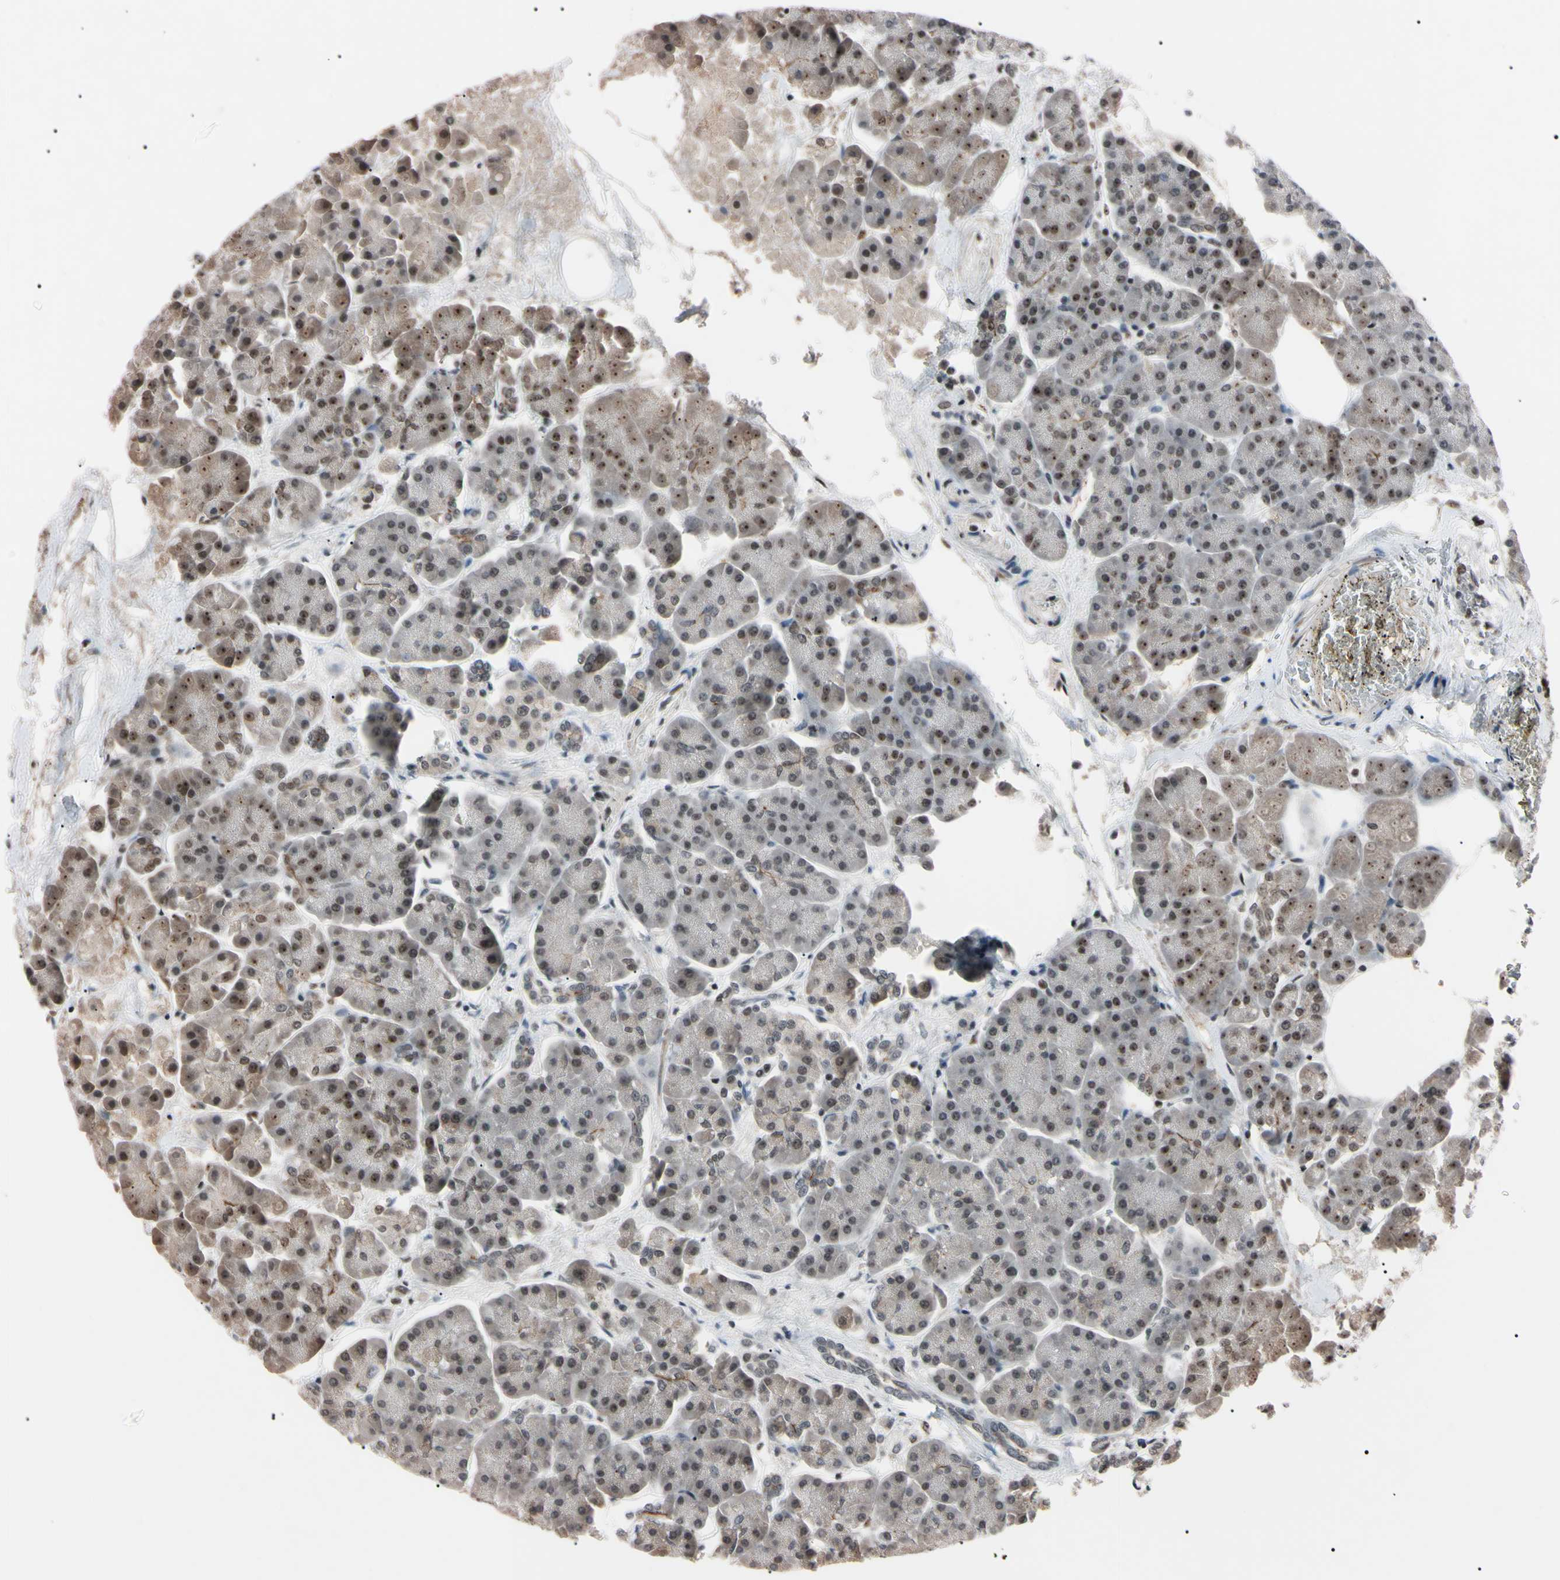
{"staining": {"intensity": "moderate", "quantity": "25%-75%", "location": "nuclear"}, "tissue": "pancreas", "cell_type": "Exocrine glandular cells", "image_type": "normal", "snomed": [{"axis": "morphology", "description": "Normal tissue, NOS"}, {"axis": "topography", "description": "Pancreas"}], "caption": "DAB (3,3'-diaminobenzidine) immunohistochemical staining of unremarkable human pancreas shows moderate nuclear protein positivity in about 25%-75% of exocrine glandular cells.", "gene": "YY1", "patient": {"sex": "female", "age": 70}}